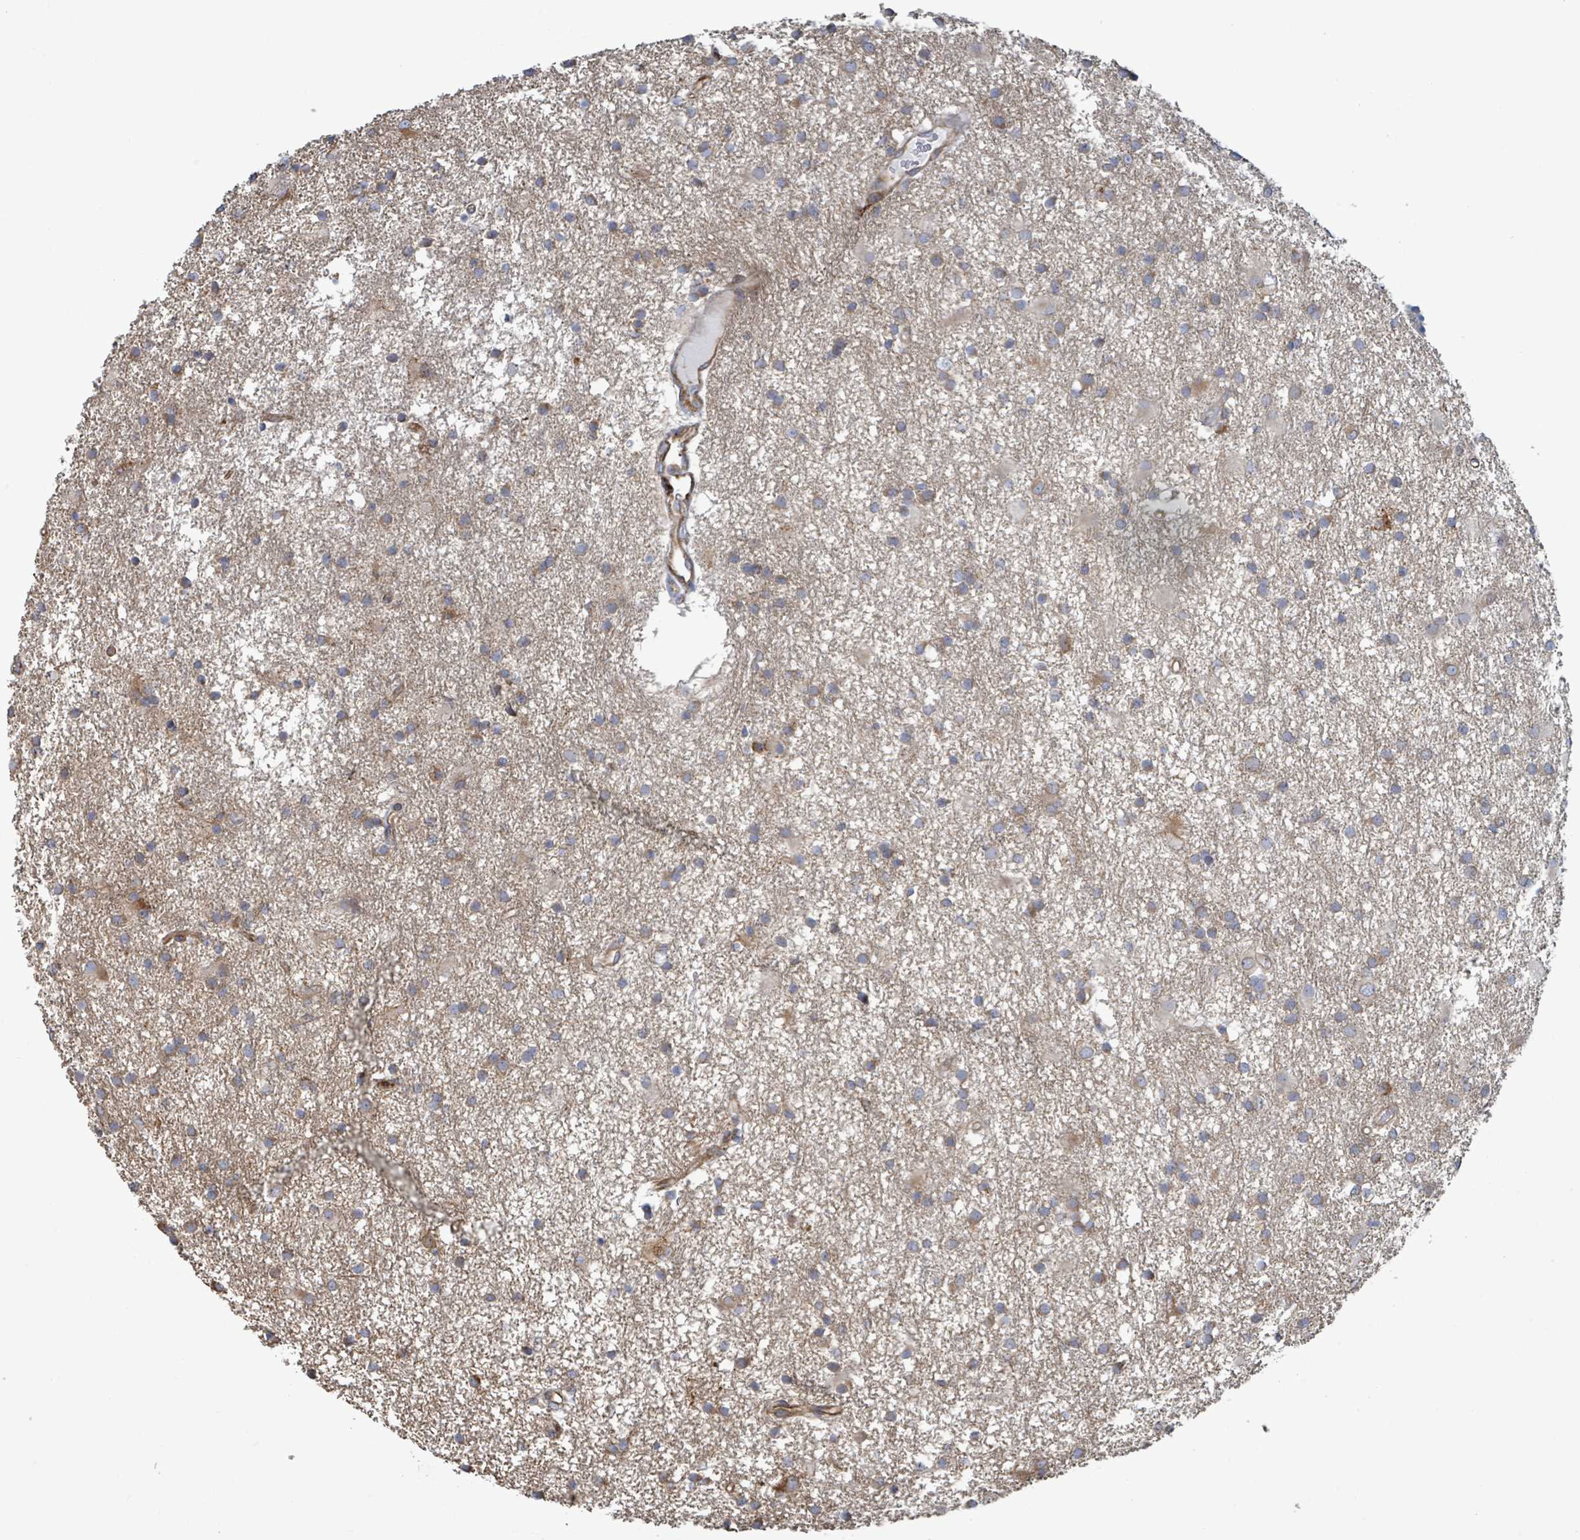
{"staining": {"intensity": "moderate", "quantity": "<25%", "location": "cytoplasmic/membranous"}, "tissue": "glioma", "cell_type": "Tumor cells", "image_type": "cancer", "snomed": [{"axis": "morphology", "description": "Glioma, malignant, High grade"}, {"axis": "topography", "description": "Brain"}], "caption": "This micrograph exhibits immunohistochemistry (IHC) staining of human glioma, with low moderate cytoplasmic/membranous positivity in approximately <25% of tumor cells.", "gene": "RFPL4A", "patient": {"sex": "male", "age": 77}}